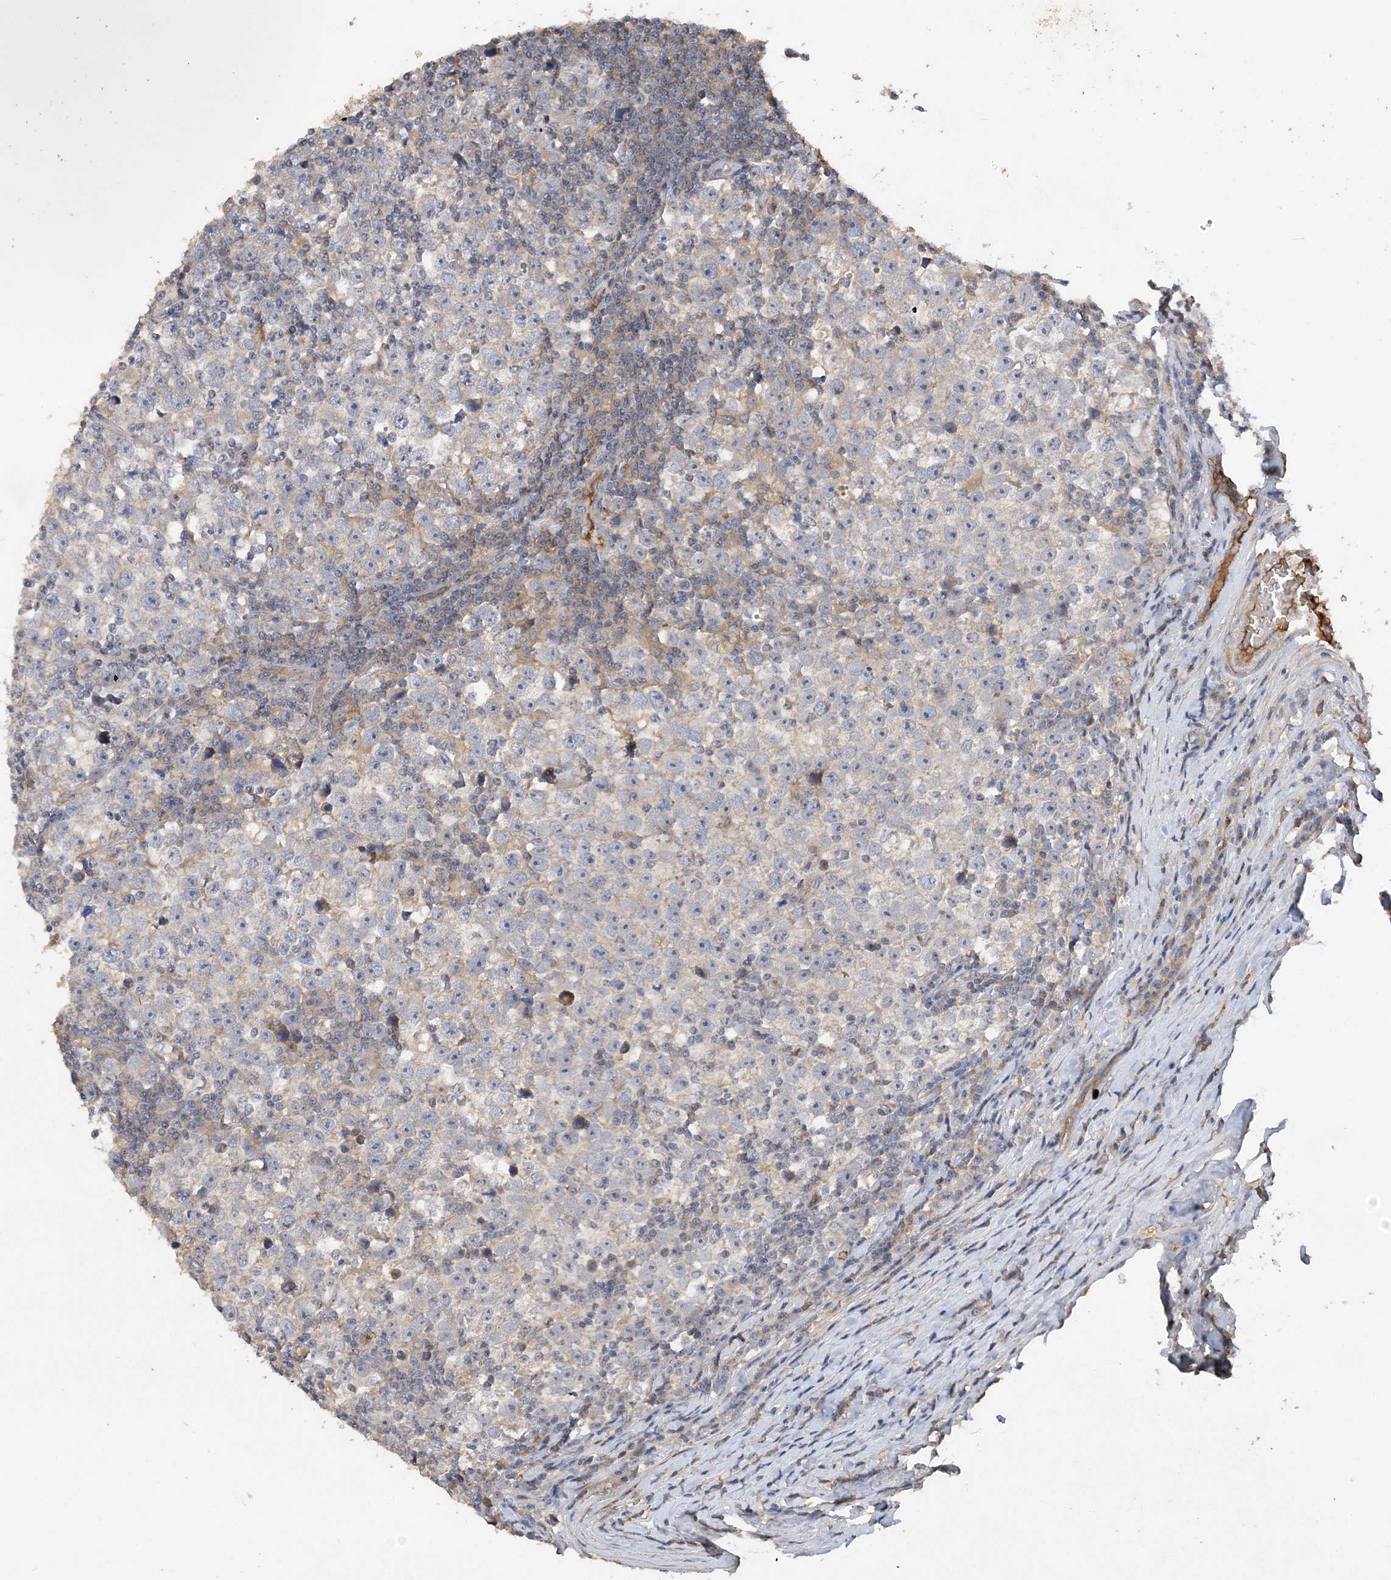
{"staining": {"intensity": "negative", "quantity": "none", "location": "none"}, "tissue": "testis cancer", "cell_type": "Tumor cells", "image_type": "cancer", "snomed": [{"axis": "morphology", "description": "Normal tissue, NOS"}, {"axis": "morphology", "description": "Seminoma, NOS"}, {"axis": "topography", "description": "Testis"}], "caption": "Immunohistochemistry (IHC) image of neoplastic tissue: testis cancer stained with DAB exhibits no significant protein expression in tumor cells.", "gene": "GRINA", "patient": {"sex": "male", "age": 43}}